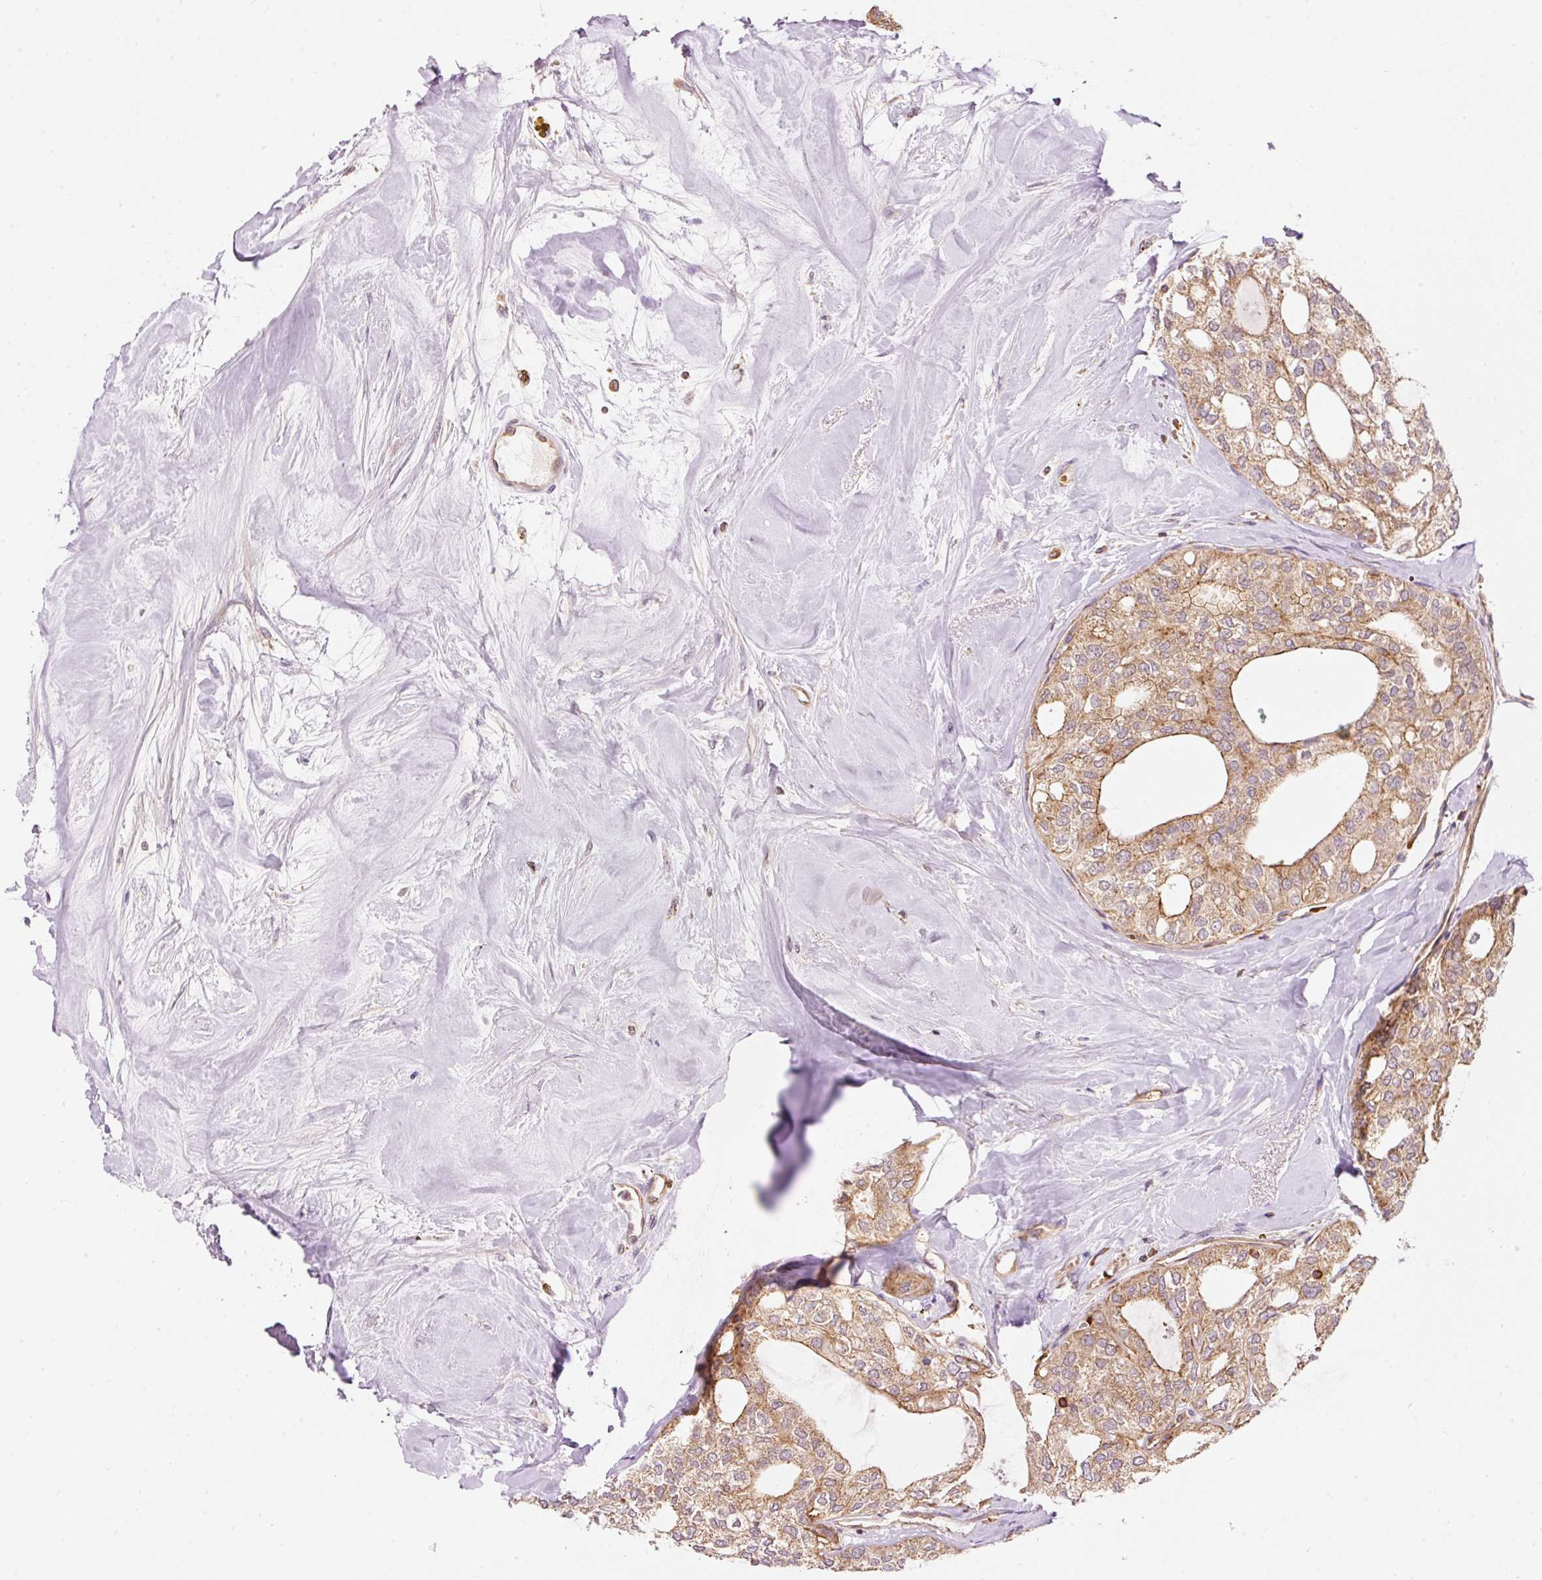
{"staining": {"intensity": "moderate", "quantity": "25%-75%", "location": "cytoplasmic/membranous"}, "tissue": "thyroid cancer", "cell_type": "Tumor cells", "image_type": "cancer", "snomed": [{"axis": "morphology", "description": "Follicular adenoma carcinoma, NOS"}, {"axis": "topography", "description": "Thyroid gland"}], "caption": "Immunohistochemistry (IHC) micrograph of human thyroid follicular adenoma carcinoma stained for a protein (brown), which exhibits medium levels of moderate cytoplasmic/membranous expression in approximately 25%-75% of tumor cells.", "gene": "ADCY4", "patient": {"sex": "male", "age": 75}}